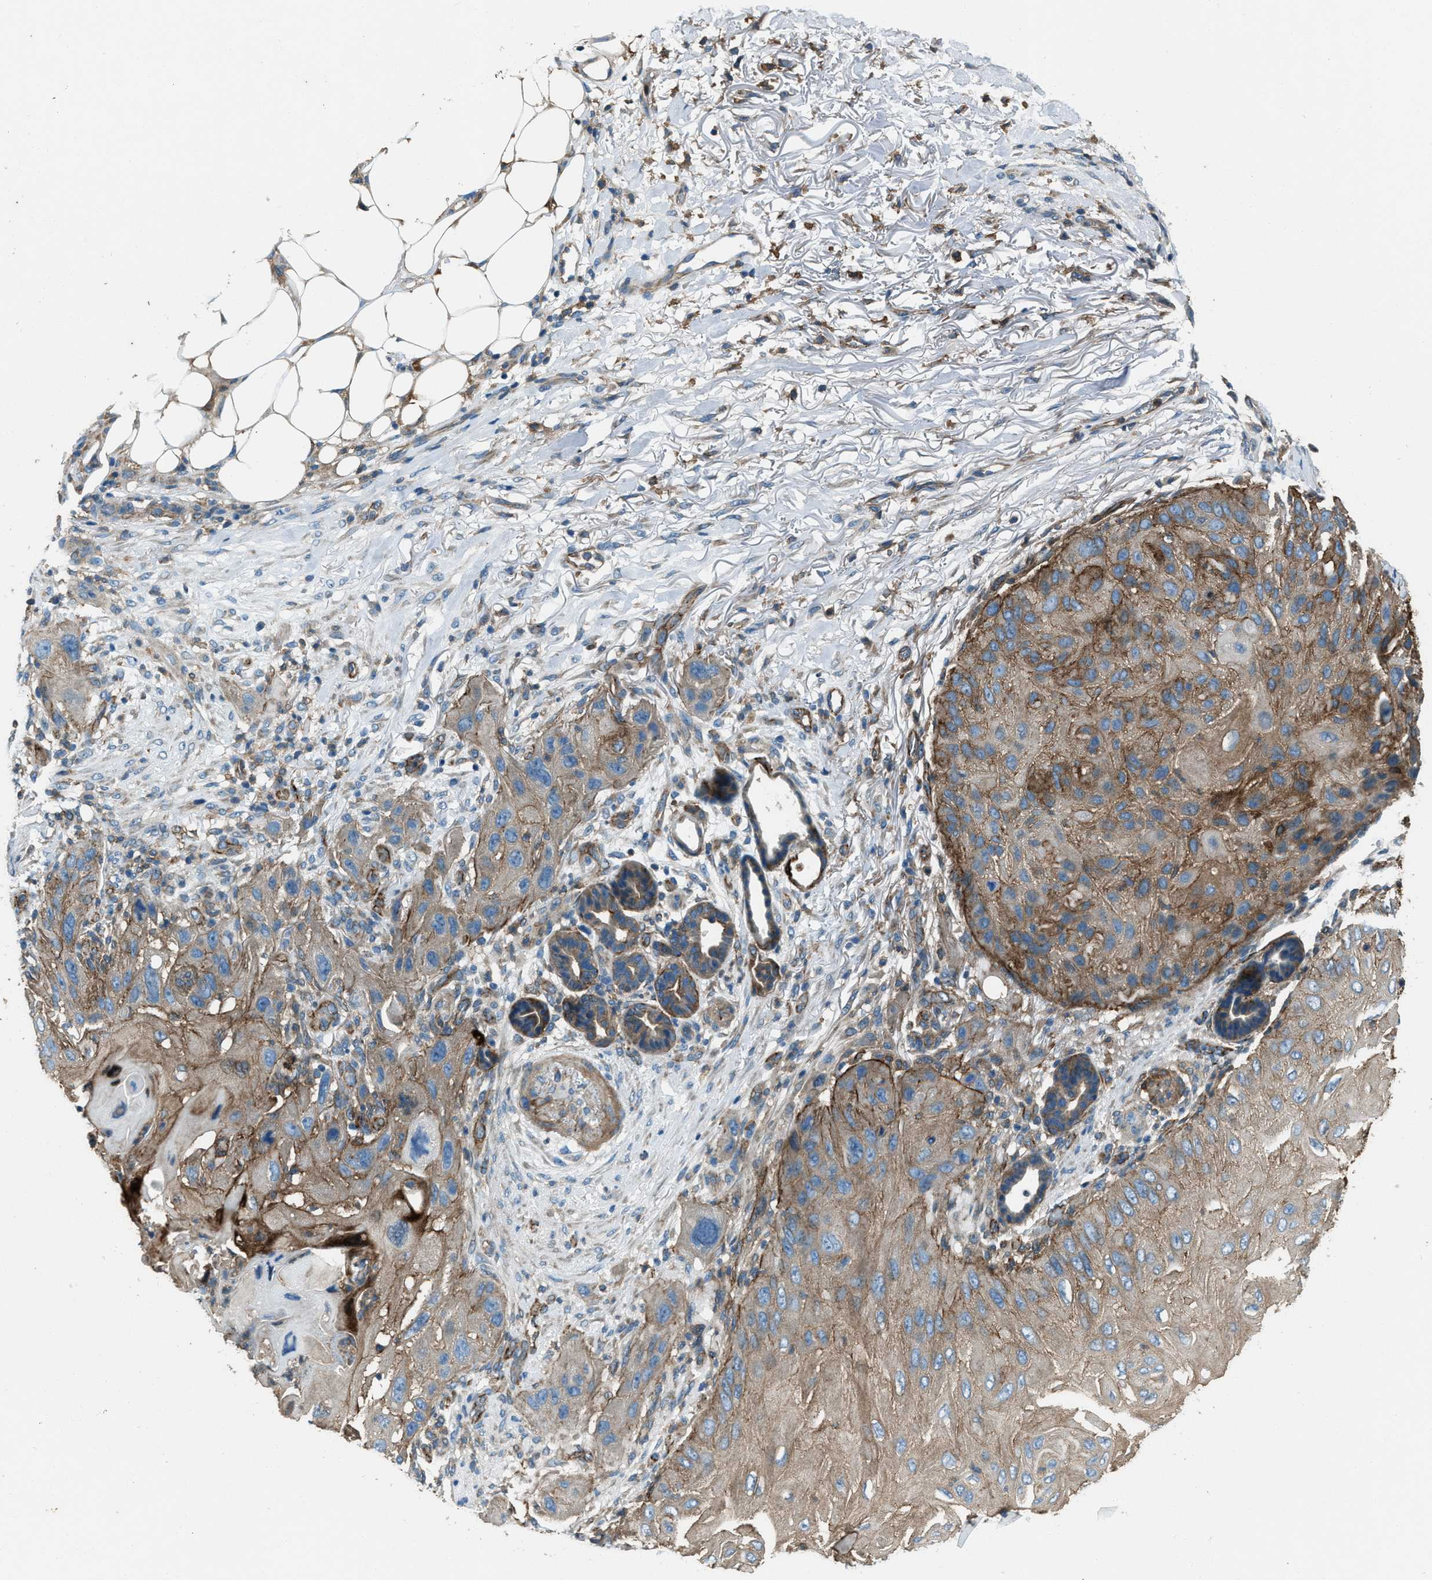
{"staining": {"intensity": "moderate", "quantity": ">75%", "location": "cytoplasmic/membranous"}, "tissue": "skin cancer", "cell_type": "Tumor cells", "image_type": "cancer", "snomed": [{"axis": "morphology", "description": "Squamous cell carcinoma, NOS"}, {"axis": "topography", "description": "Skin"}], "caption": "Squamous cell carcinoma (skin) was stained to show a protein in brown. There is medium levels of moderate cytoplasmic/membranous positivity in about >75% of tumor cells.", "gene": "SVIL", "patient": {"sex": "female", "age": 77}}